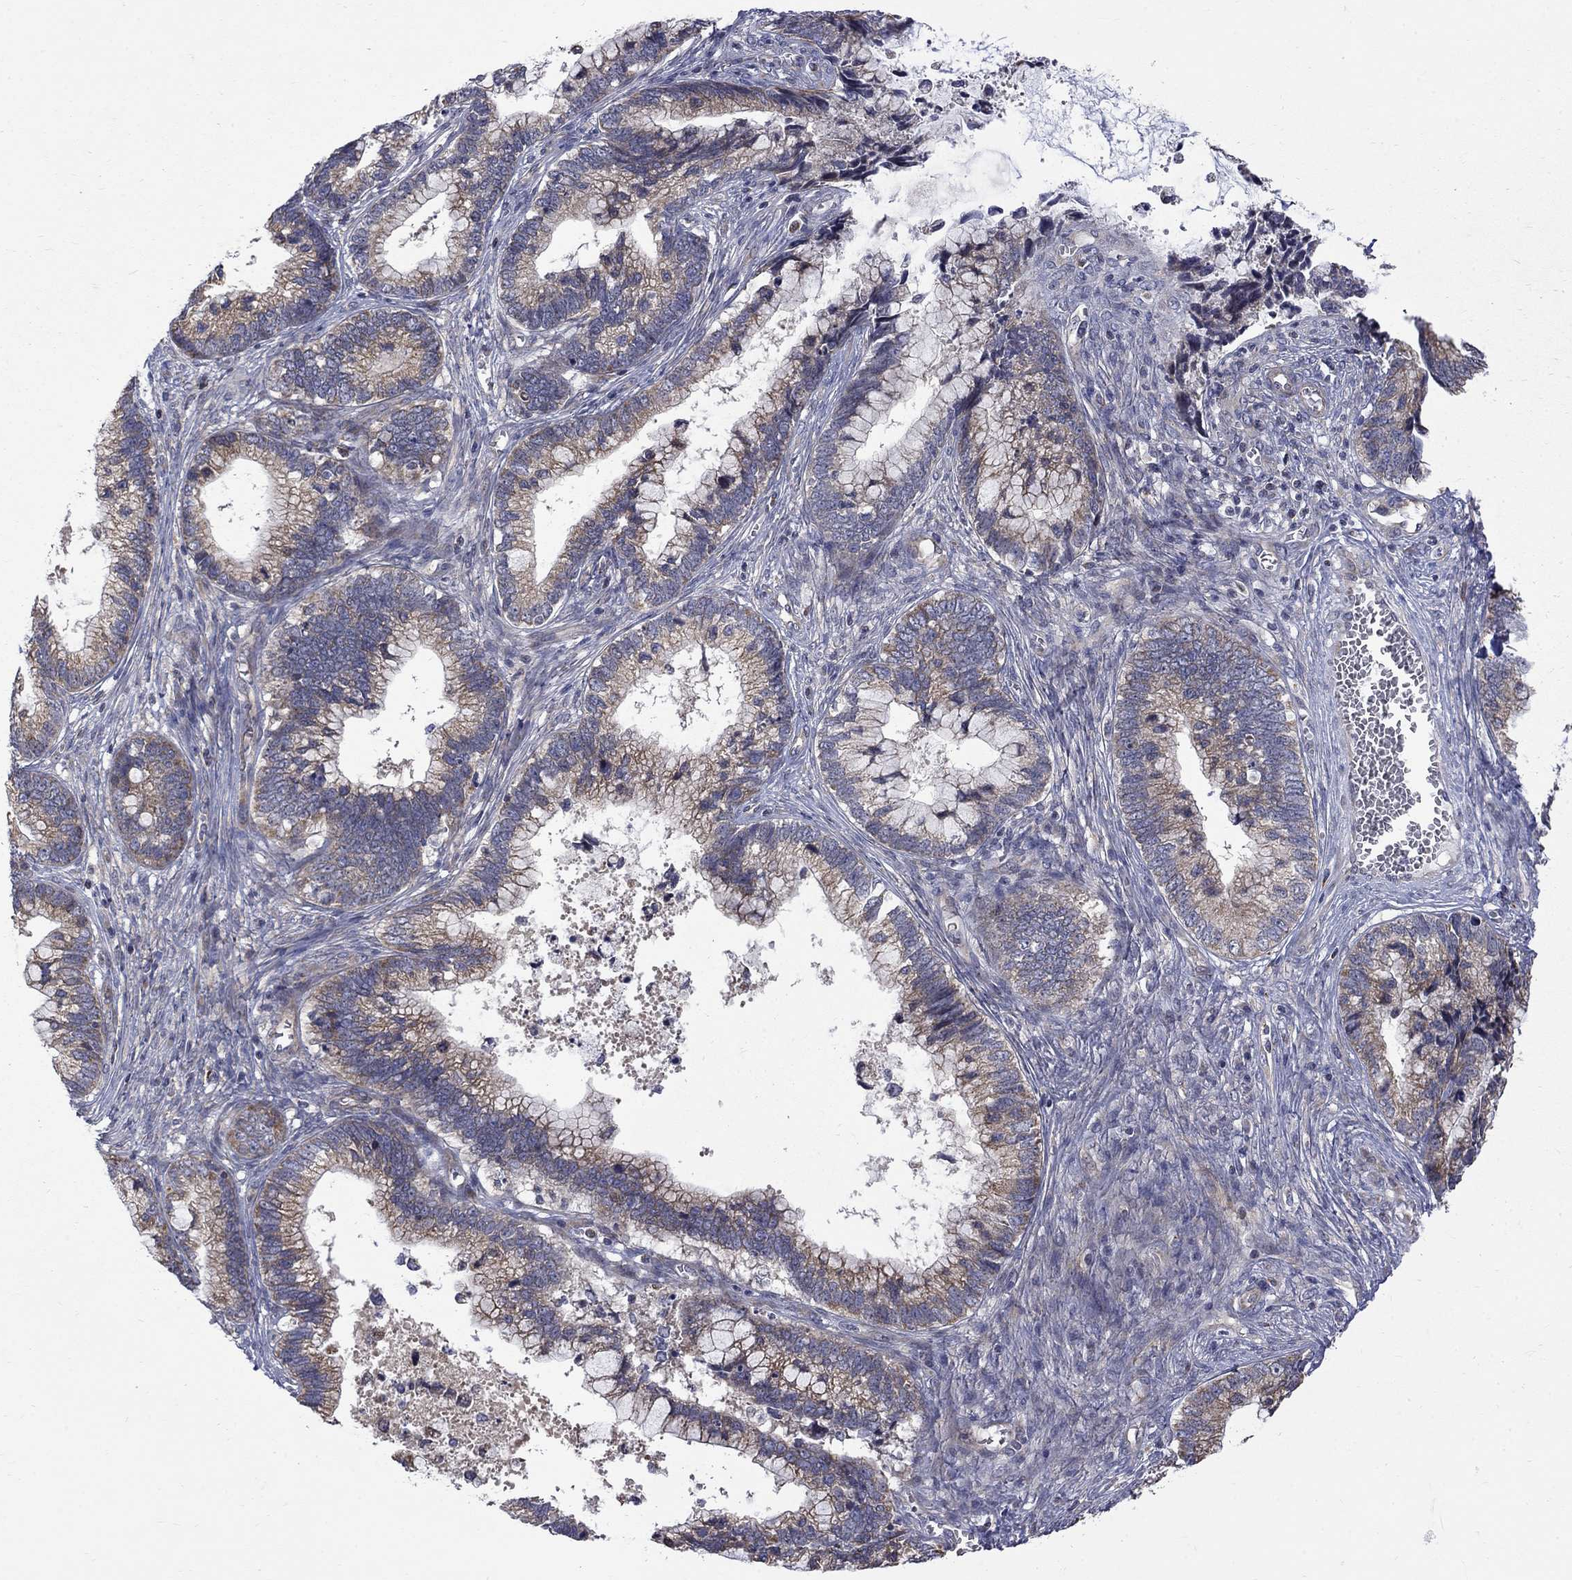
{"staining": {"intensity": "weak", "quantity": "25%-75%", "location": "cytoplasmic/membranous"}, "tissue": "cervical cancer", "cell_type": "Tumor cells", "image_type": "cancer", "snomed": [{"axis": "morphology", "description": "Adenocarcinoma, NOS"}, {"axis": "topography", "description": "Cervix"}], "caption": "Protein expression analysis of human cervical adenocarcinoma reveals weak cytoplasmic/membranous staining in approximately 25%-75% of tumor cells.", "gene": "SH2B1", "patient": {"sex": "female", "age": 44}}